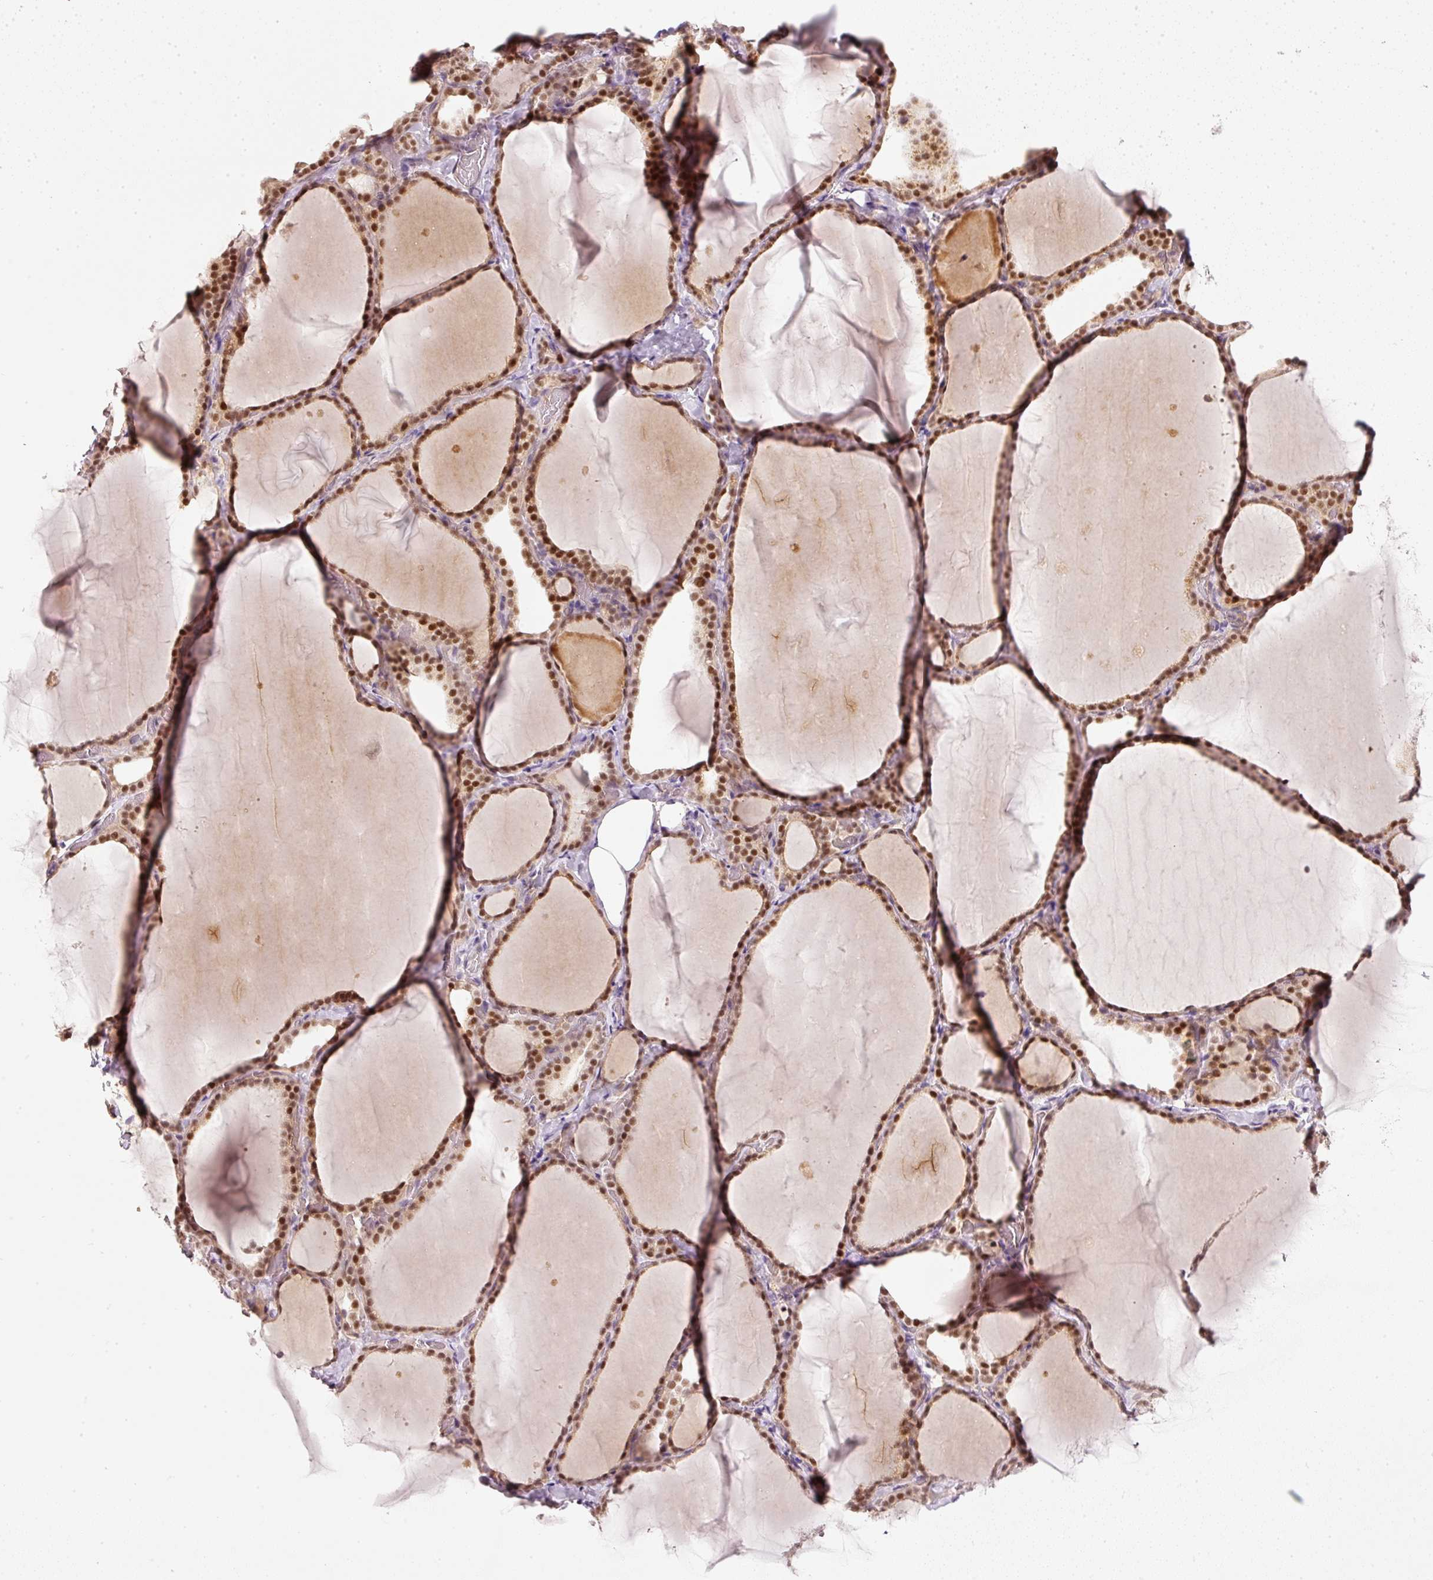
{"staining": {"intensity": "strong", "quantity": ">75%", "location": "nuclear"}, "tissue": "thyroid gland", "cell_type": "Glandular cells", "image_type": "normal", "snomed": [{"axis": "morphology", "description": "Normal tissue, NOS"}, {"axis": "topography", "description": "Thyroid gland"}], "caption": "An immunohistochemistry image of benign tissue is shown. Protein staining in brown shows strong nuclear positivity in thyroid gland within glandular cells. (Brightfield microscopy of DAB IHC at high magnification).", "gene": "TOGARAM1", "patient": {"sex": "female", "age": 22}}